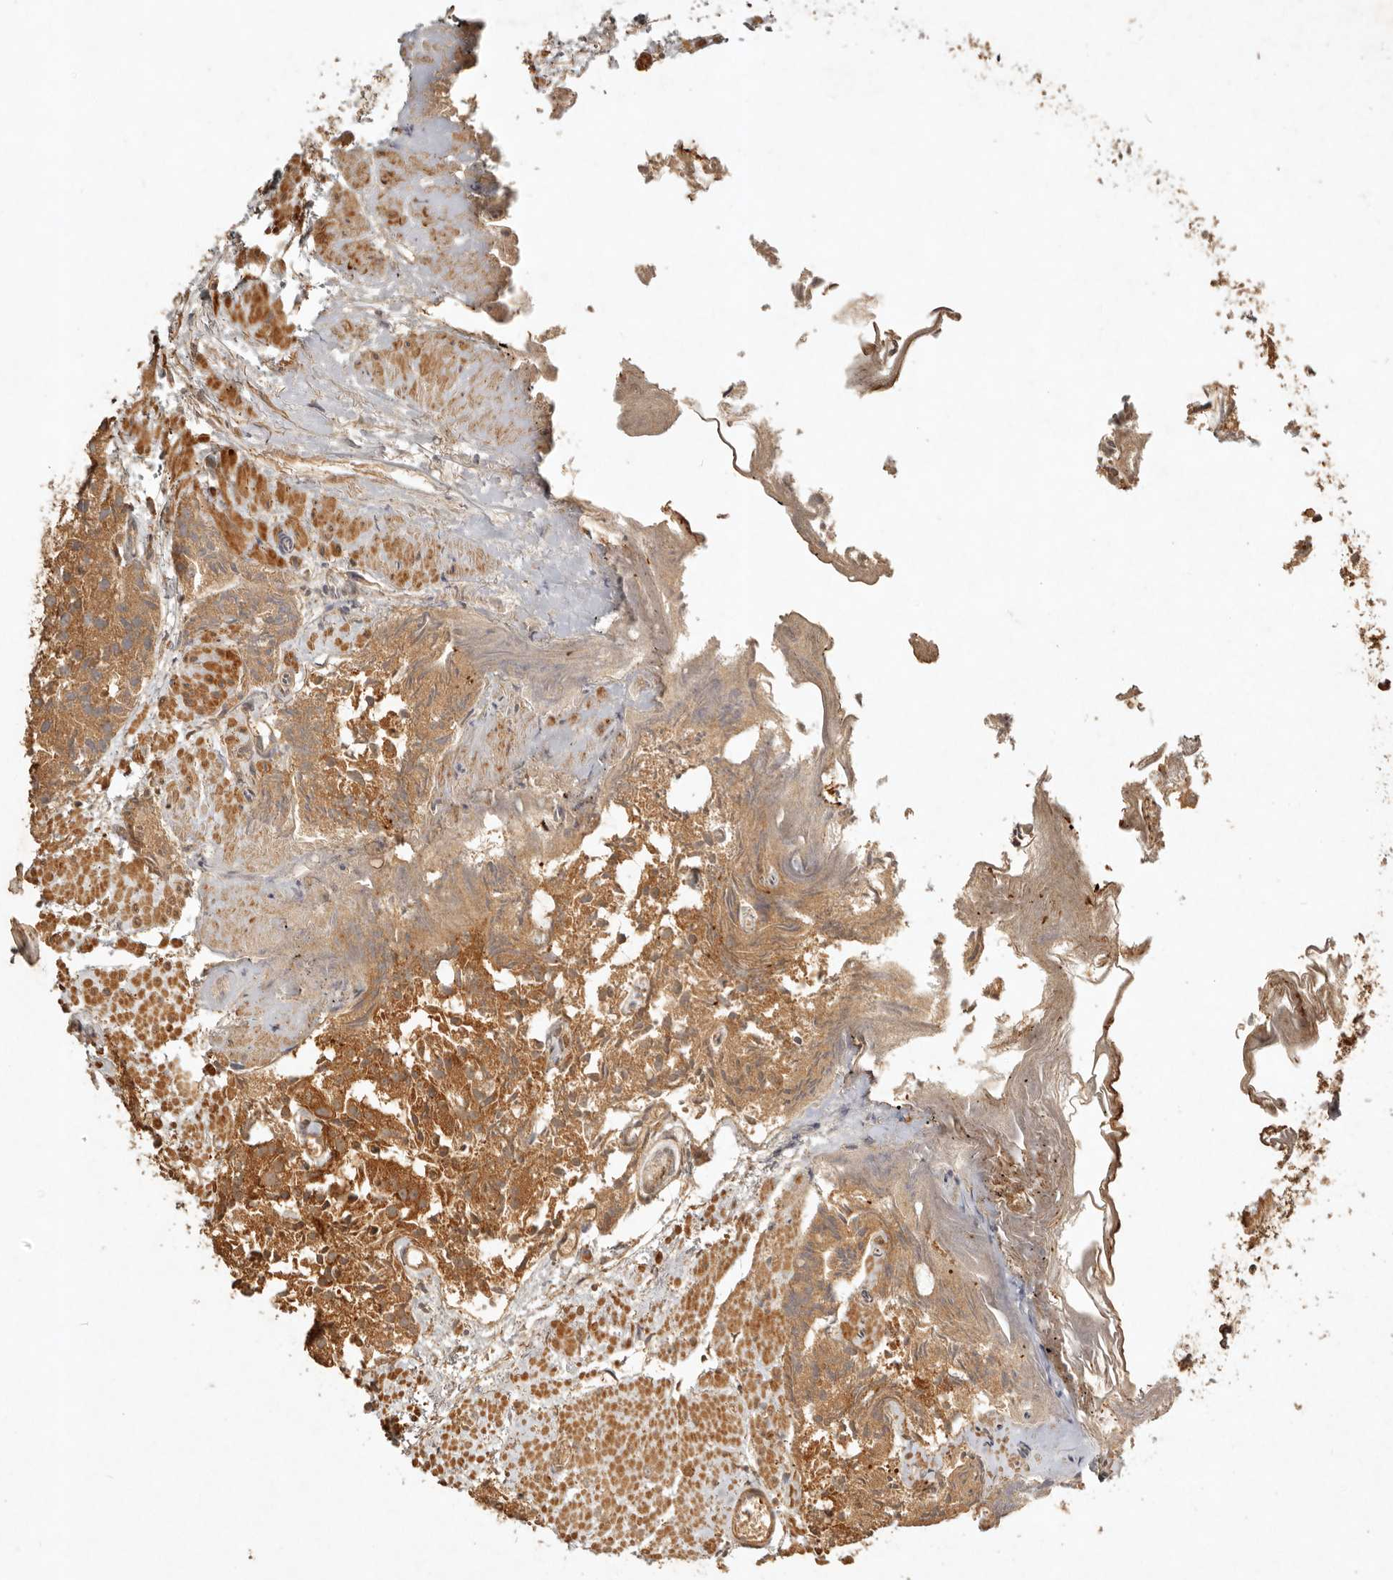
{"staining": {"intensity": "moderate", "quantity": ">75%", "location": "cytoplasmic/membranous"}, "tissue": "prostate cancer", "cell_type": "Tumor cells", "image_type": "cancer", "snomed": [{"axis": "morphology", "description": "Adenocarcinoma, Low grade"}, {"axis": "topography", "description": "Prostate"}], "caption": "Protein expression analysis of prostate cancer reveals moderate cytoplasmic/membranous staining in about >75% of tumor cells.", "gene": "CLEC4C", "patient": {"sex": "male", "age": 88}}